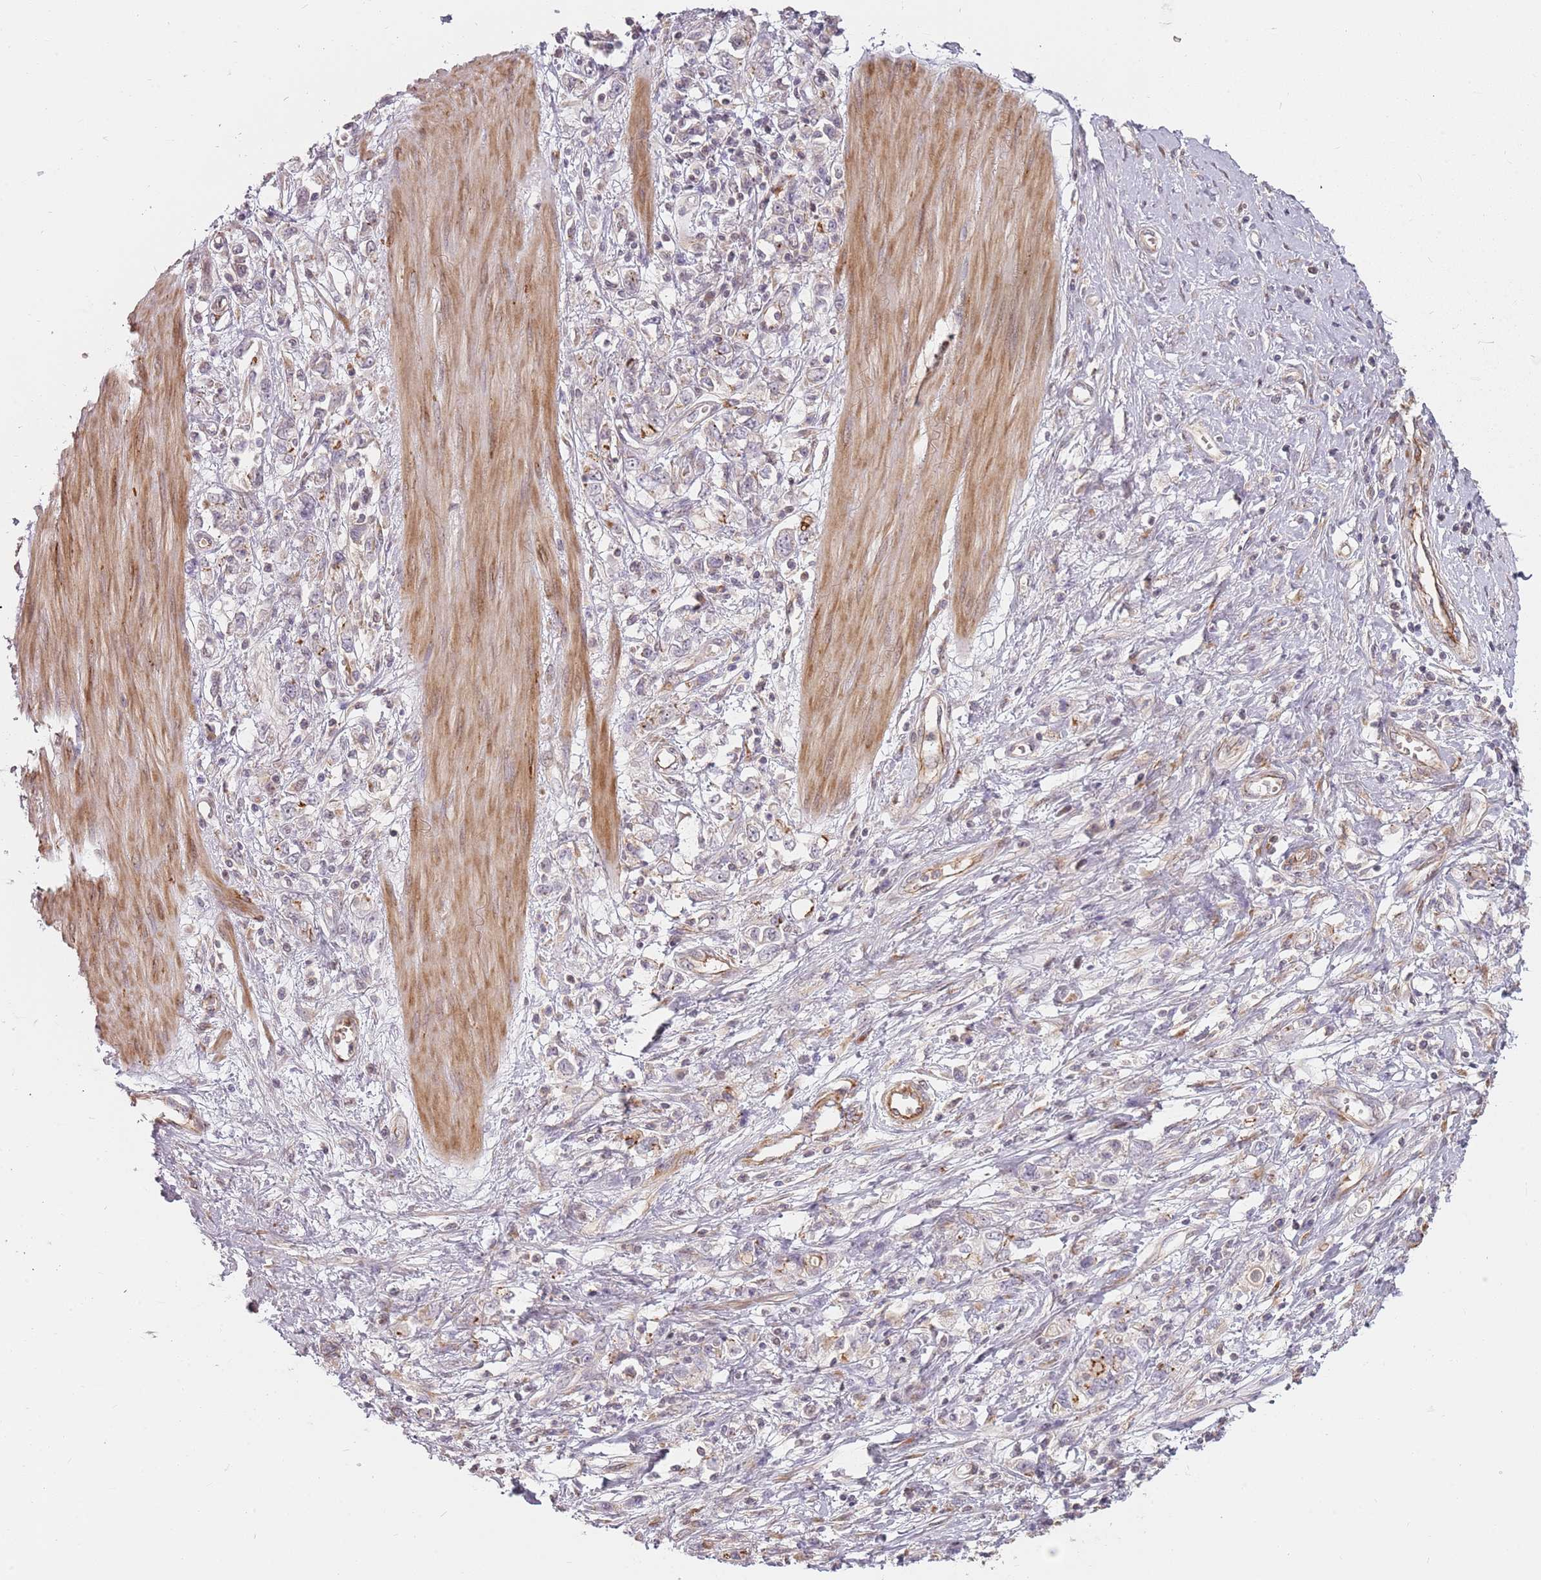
{"staining": {"intensity": "negative", "quantity": "none", "location": "none"}, "tissue": "stomach cancer", "cell_type": "Tumor cells", "image_type": "cancer", "snomed": [{"axis": "morphology", "description": "Adenocarcinoma, NOS"}, {"axis": "topography", "description": "Stomach"}], "caption": "The histopathology image displays no significant staining in tumor cells of stomach adenocarcinoma.", "gene": "PPP1R14C", "patient": {"sex": "female", "age": 76}}